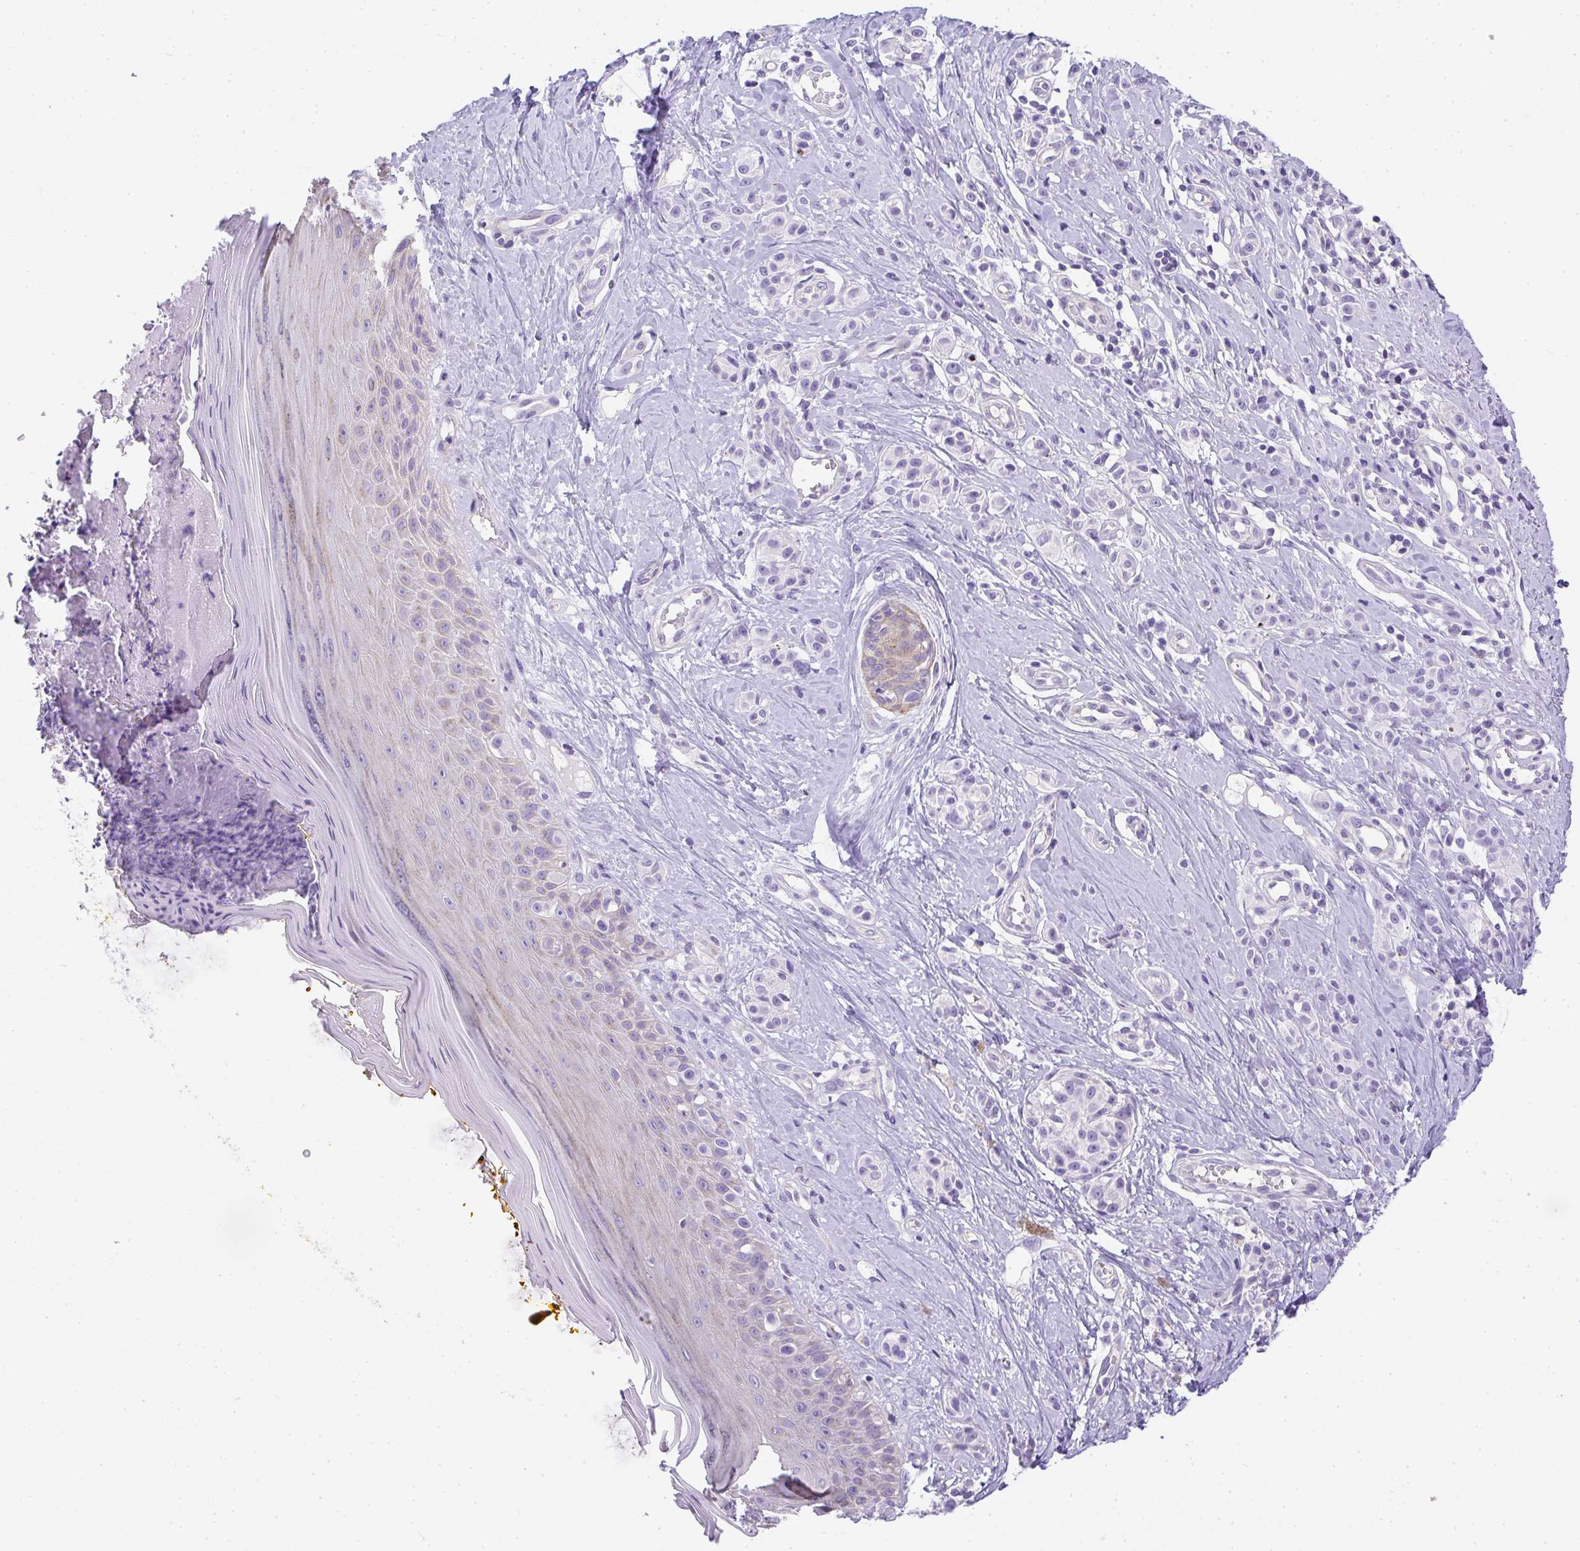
{"staining": {"intensity": "negative", "quantity": "none", "location": "none"}, "tissue": "melanoma", "cell_type": "Tumor cells", "image_type": "cancer", "snomed": [{"axis": "morphology", "description": "Malignant melanoma, NOS"}, {"axis": "topography", "description": "Skin"}], "caption": "Protein analysis of melanoma displays no significant expression in tumor cells.", "gene": "PLPPR3", "patient": {"sex": "male", "age": 74}}